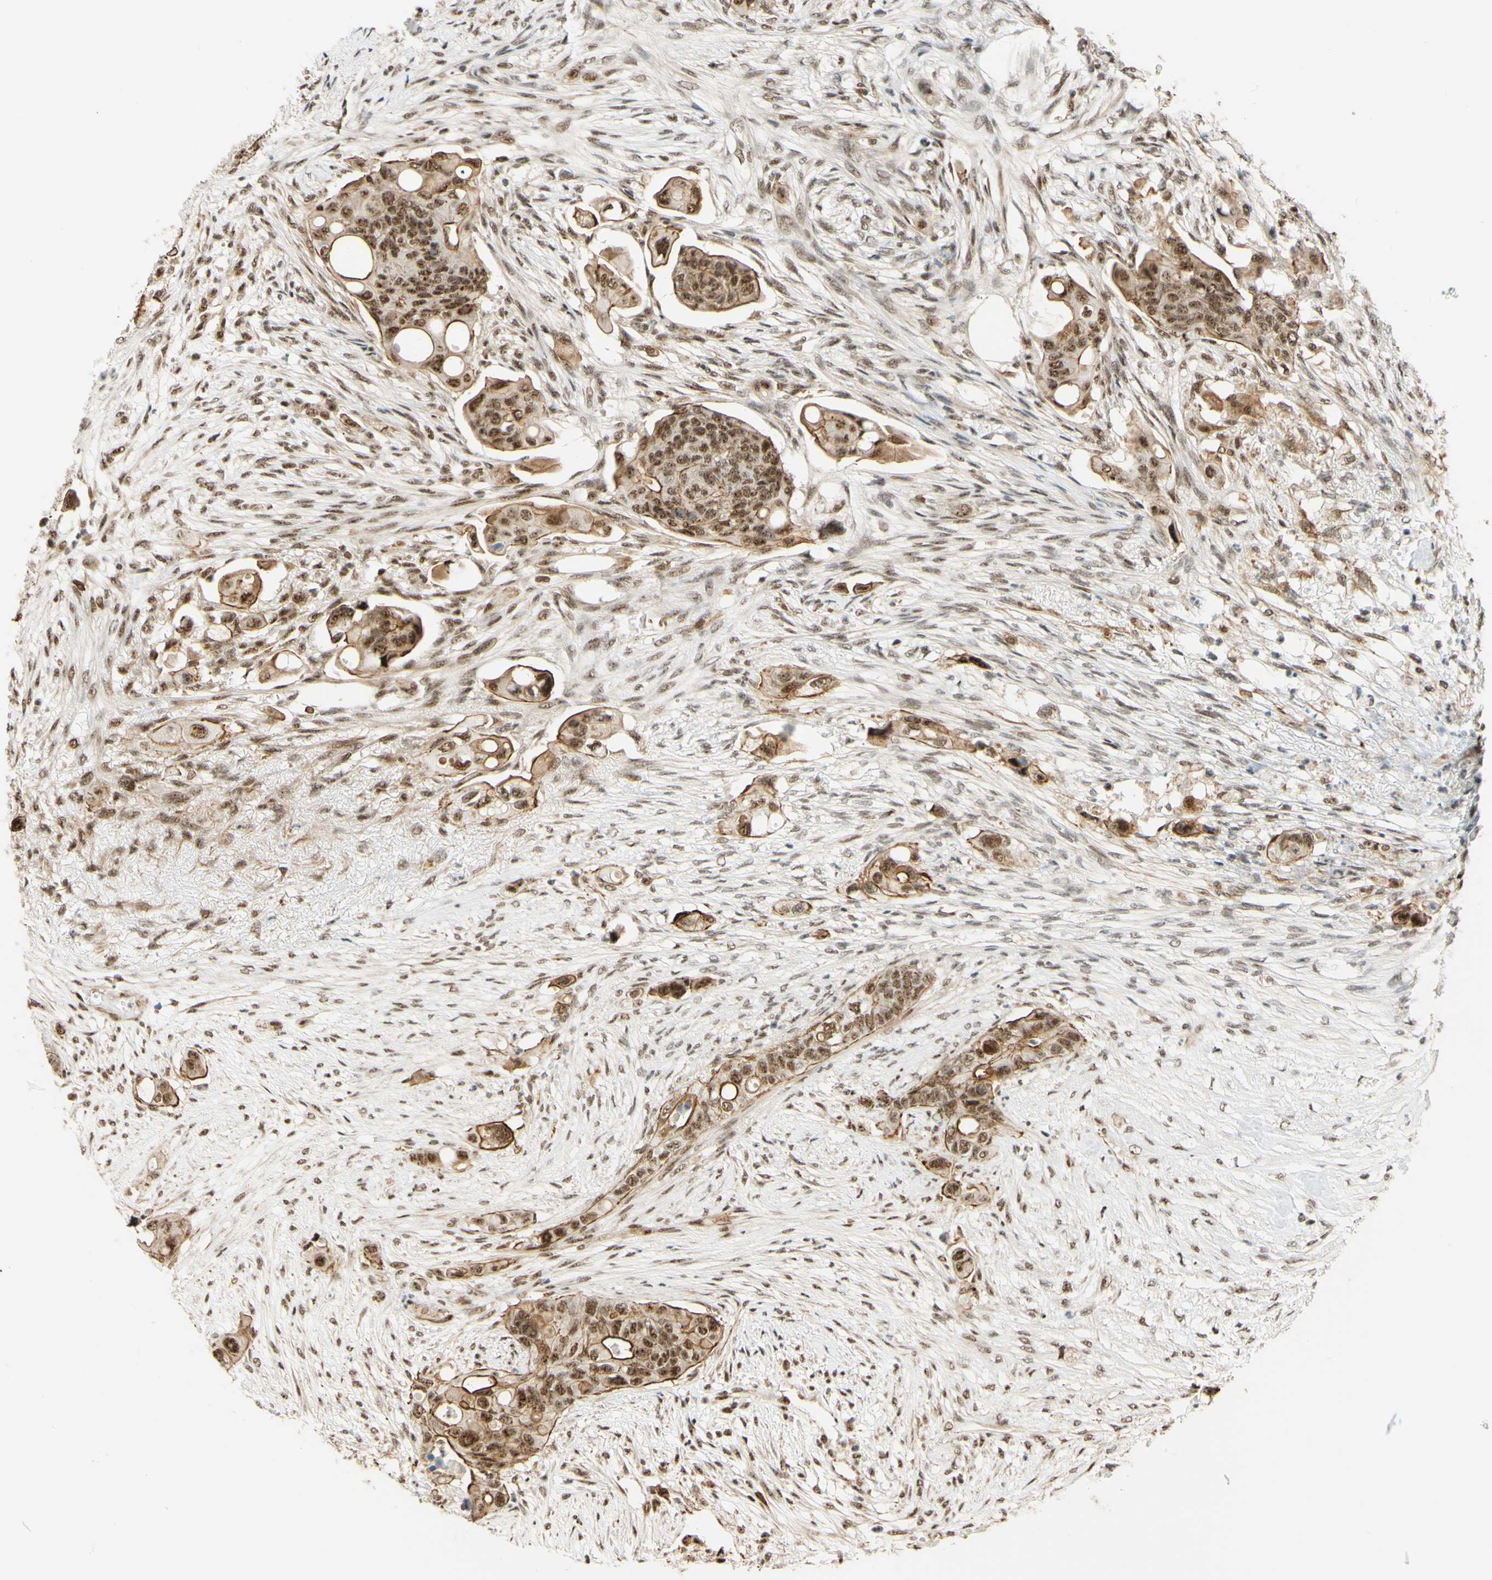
{"staining": {"intensity": "moderate", "quantity": ">75%", "location": "cytoplasmic/membranous,nuclear"}, "tissue": "colorectal cancer", "cell_type": "Tumor cells", "image_type": "cancer", "snomed": [{"axis": "morphology", "description": "Adenocarcinoma, NOS"}, {"axis": "topography", "description": "Colon"}], "caption": "The immunohistochemical stain labels moderate cytoplasmic/membranous and nuclear expression in tumor cells of colorectal cancer tissue. (Brightfield microscopy of DAB IHC at high magnification).", "gene": "SAP18", "patient": {"sex": "female", "age": 57}}